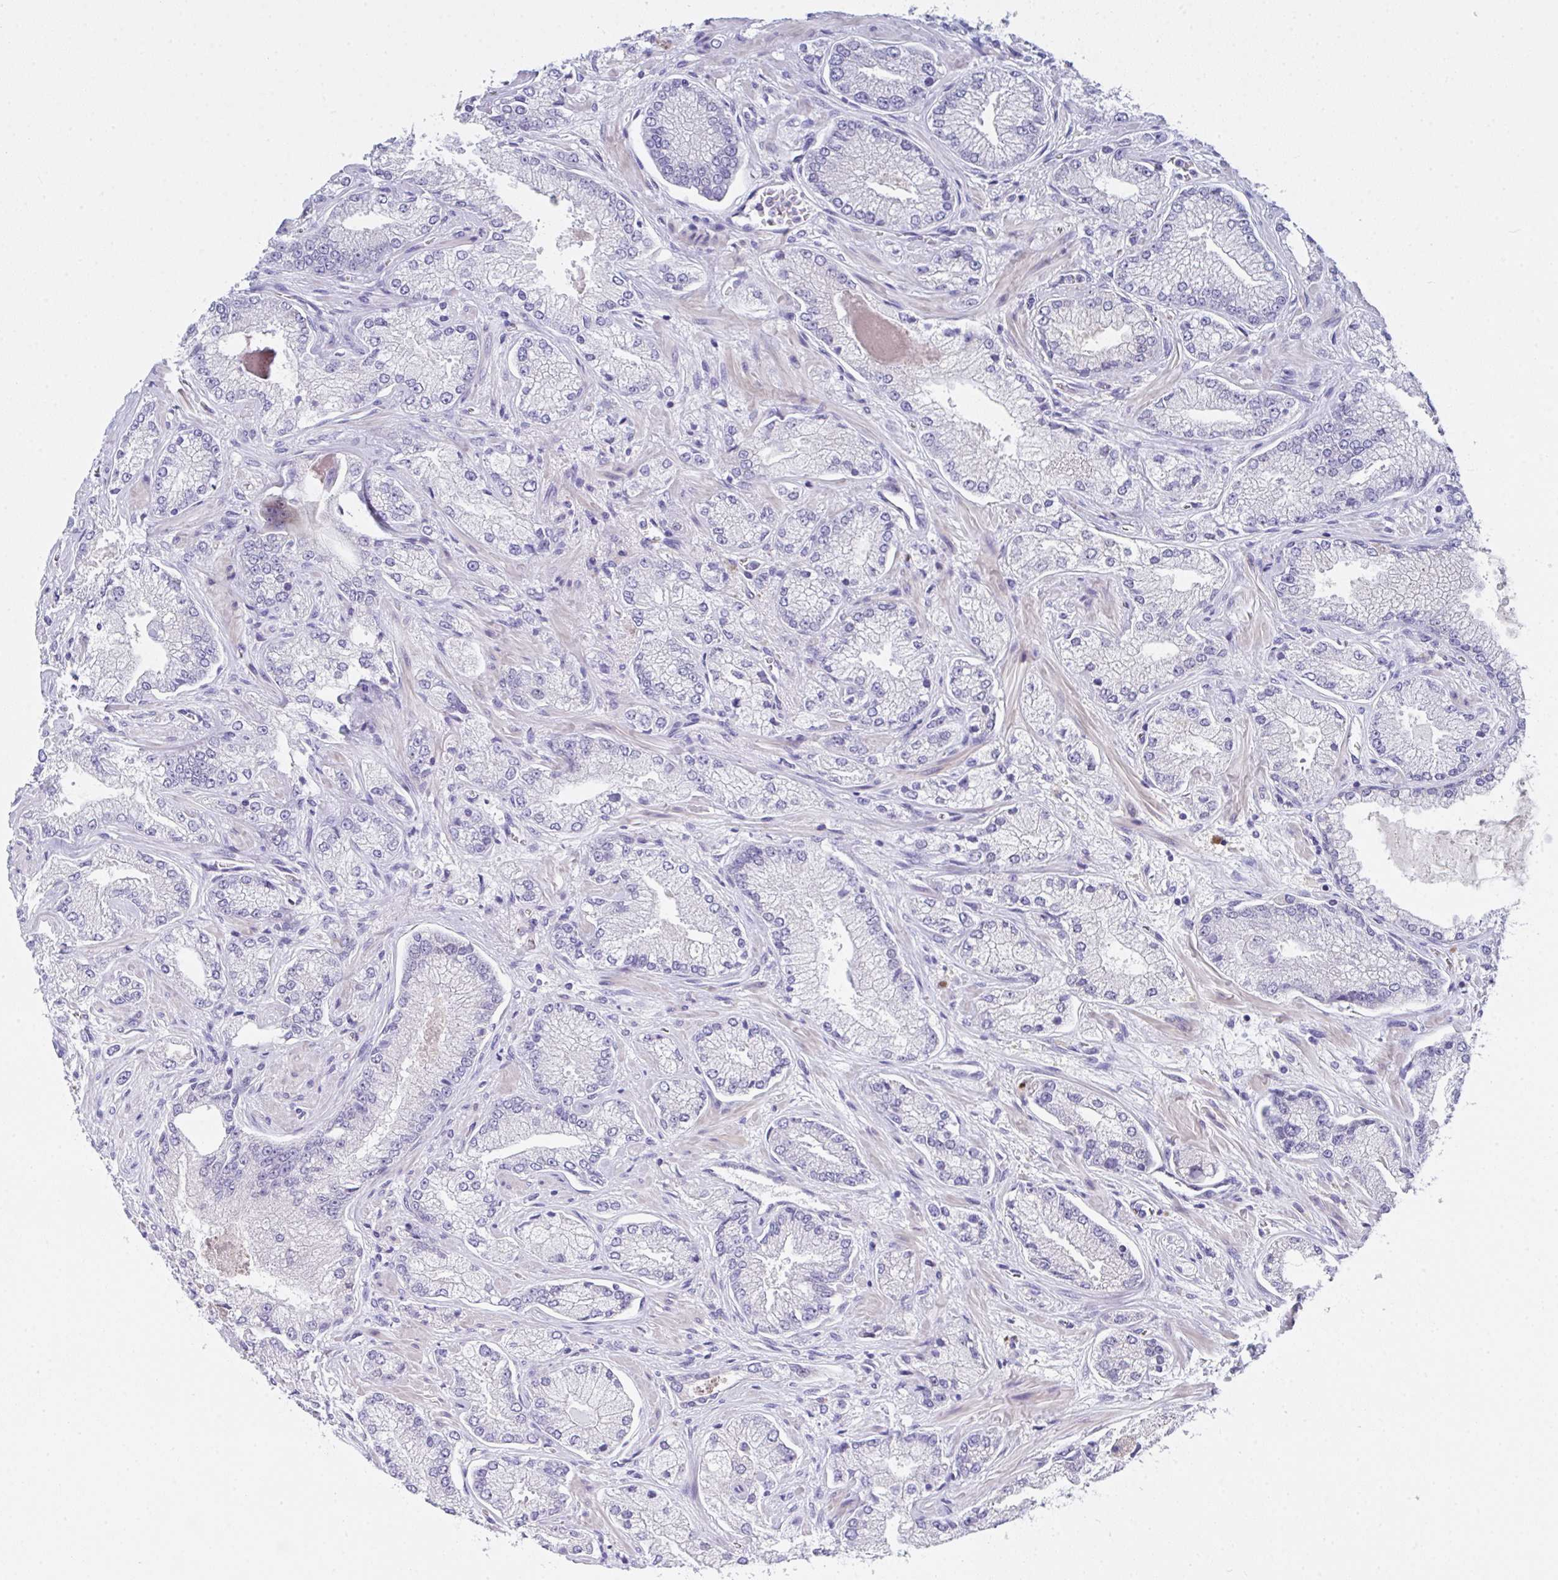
{"staining": {"intensity": "negative", "quantity": "none", "location": "none"}, "tissue": "prostate cancer", "cell_type": "Tumor cells", "image_type": "cancer", "snomed": [{"axis": "morphology", "description": "Normal tissue, NOS"}, {"axis": "morphology", "description": "Adenocarcinoma, High grade"}, {"axis": "topography", "description": "Prostate"}, {"axis": "topography", "description": "Peripheral nerve tissue"}], "caption": "Tumor cells show no significant protein positivity in high-grade adenocarcinoma (prostate).", "gene": "FBXO47", "patient": {"sex": "male", "age": 68}}